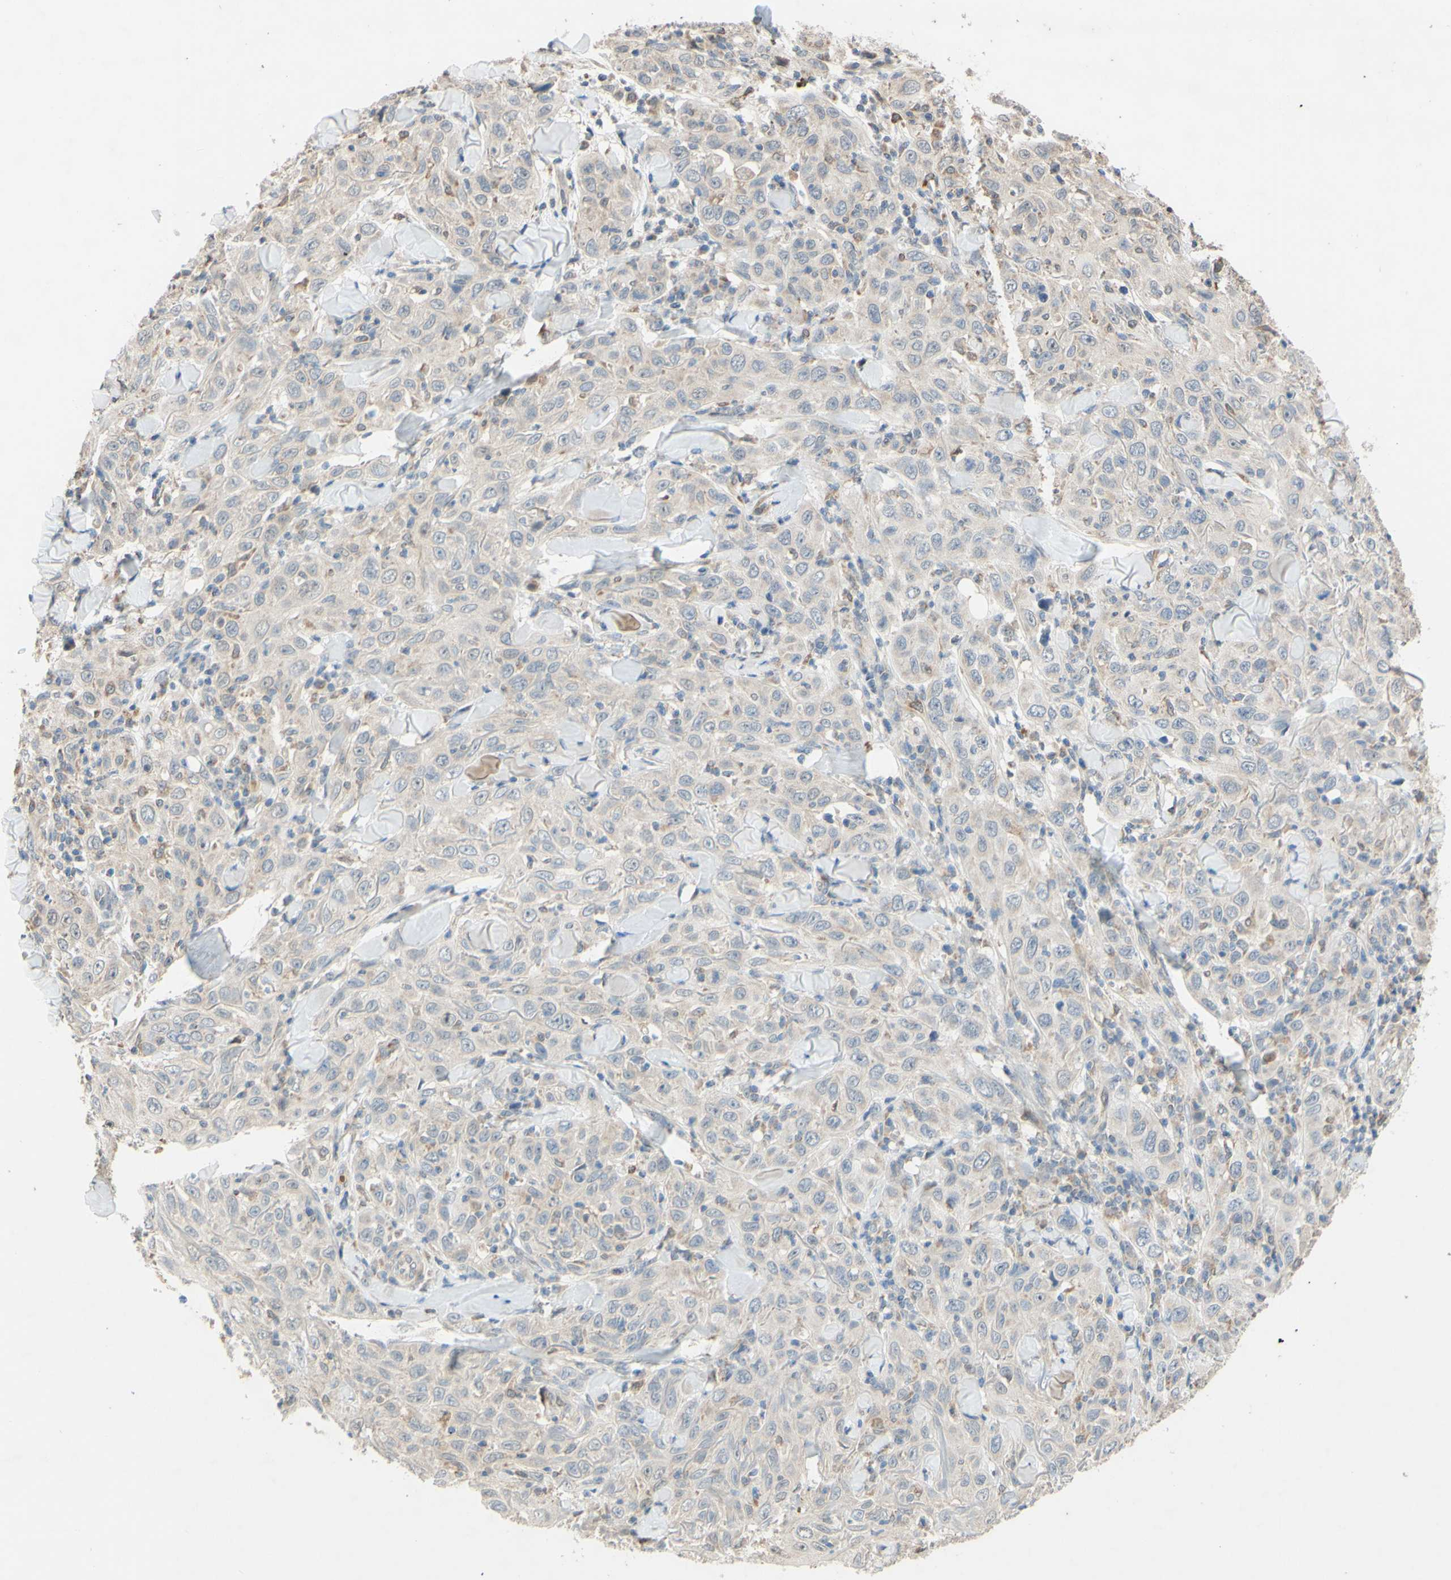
{"staining": {"intensity": "weak", "quantity": "<25%", "location": "cytoplasmic/membranous"}, "tissue": "skin cancer", "cell_type": "Tumor cells", "image_type": "cancer", "snomed": [{"axis": "morphology", "description": "Squamous cell carcinoma, NOS"}, {"axis": "topography", "description": "Skin"}], "caption": "Micrograph shows no protein staining in tumor cells of skin cancer (squamous cell carcinoma) tissue. Brightfield microscopy of immunohistochemistry stained with DAB (brown) and hematoxylin (blue), captured at high magnification.", "gene": "GATA1", "patient": {"sex": "female", "age": 88}}